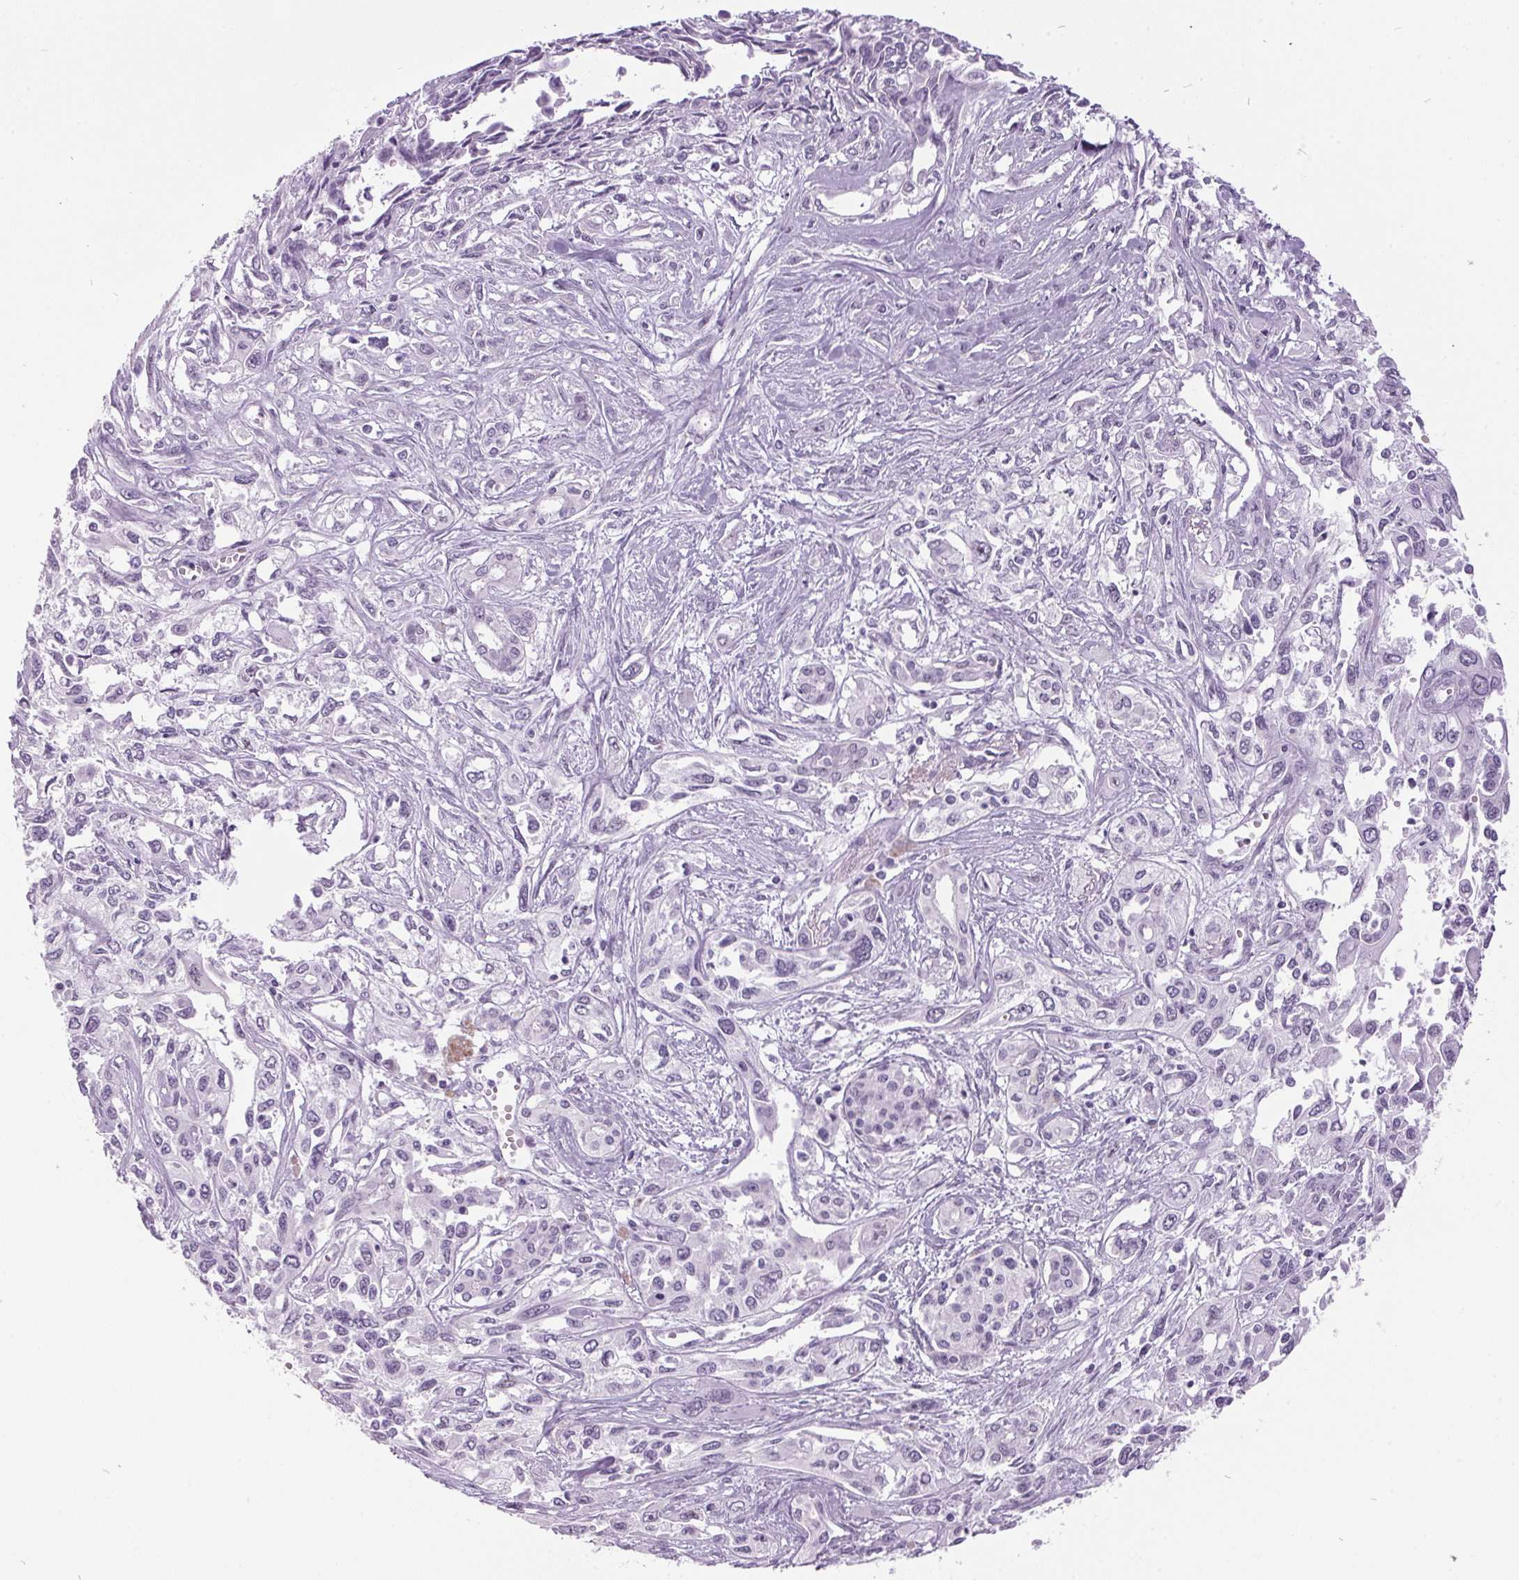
{"staining": {"intensity": "negative", "quantity": "none", "location": "none"}, "tissue": "pancreatic cancer", "cell_type": "Tumor cells", "image_type": "cancer", "snomed": [{"axis": "morphology", "description": "Adenocarcinoma, NOS"}, {"axis": "topography", "description": "Pancreas"}], "caption": "IHC image of human pancreatic cancer (adenocarcinoma) stained for a protein (brown), which shows no staining in tumor cells. (DAB immunohistochemistry (IHC) with hematoxylin counter stain).", "gene": "ODAD2", "patient": {"sex": "female", "age": 55}}